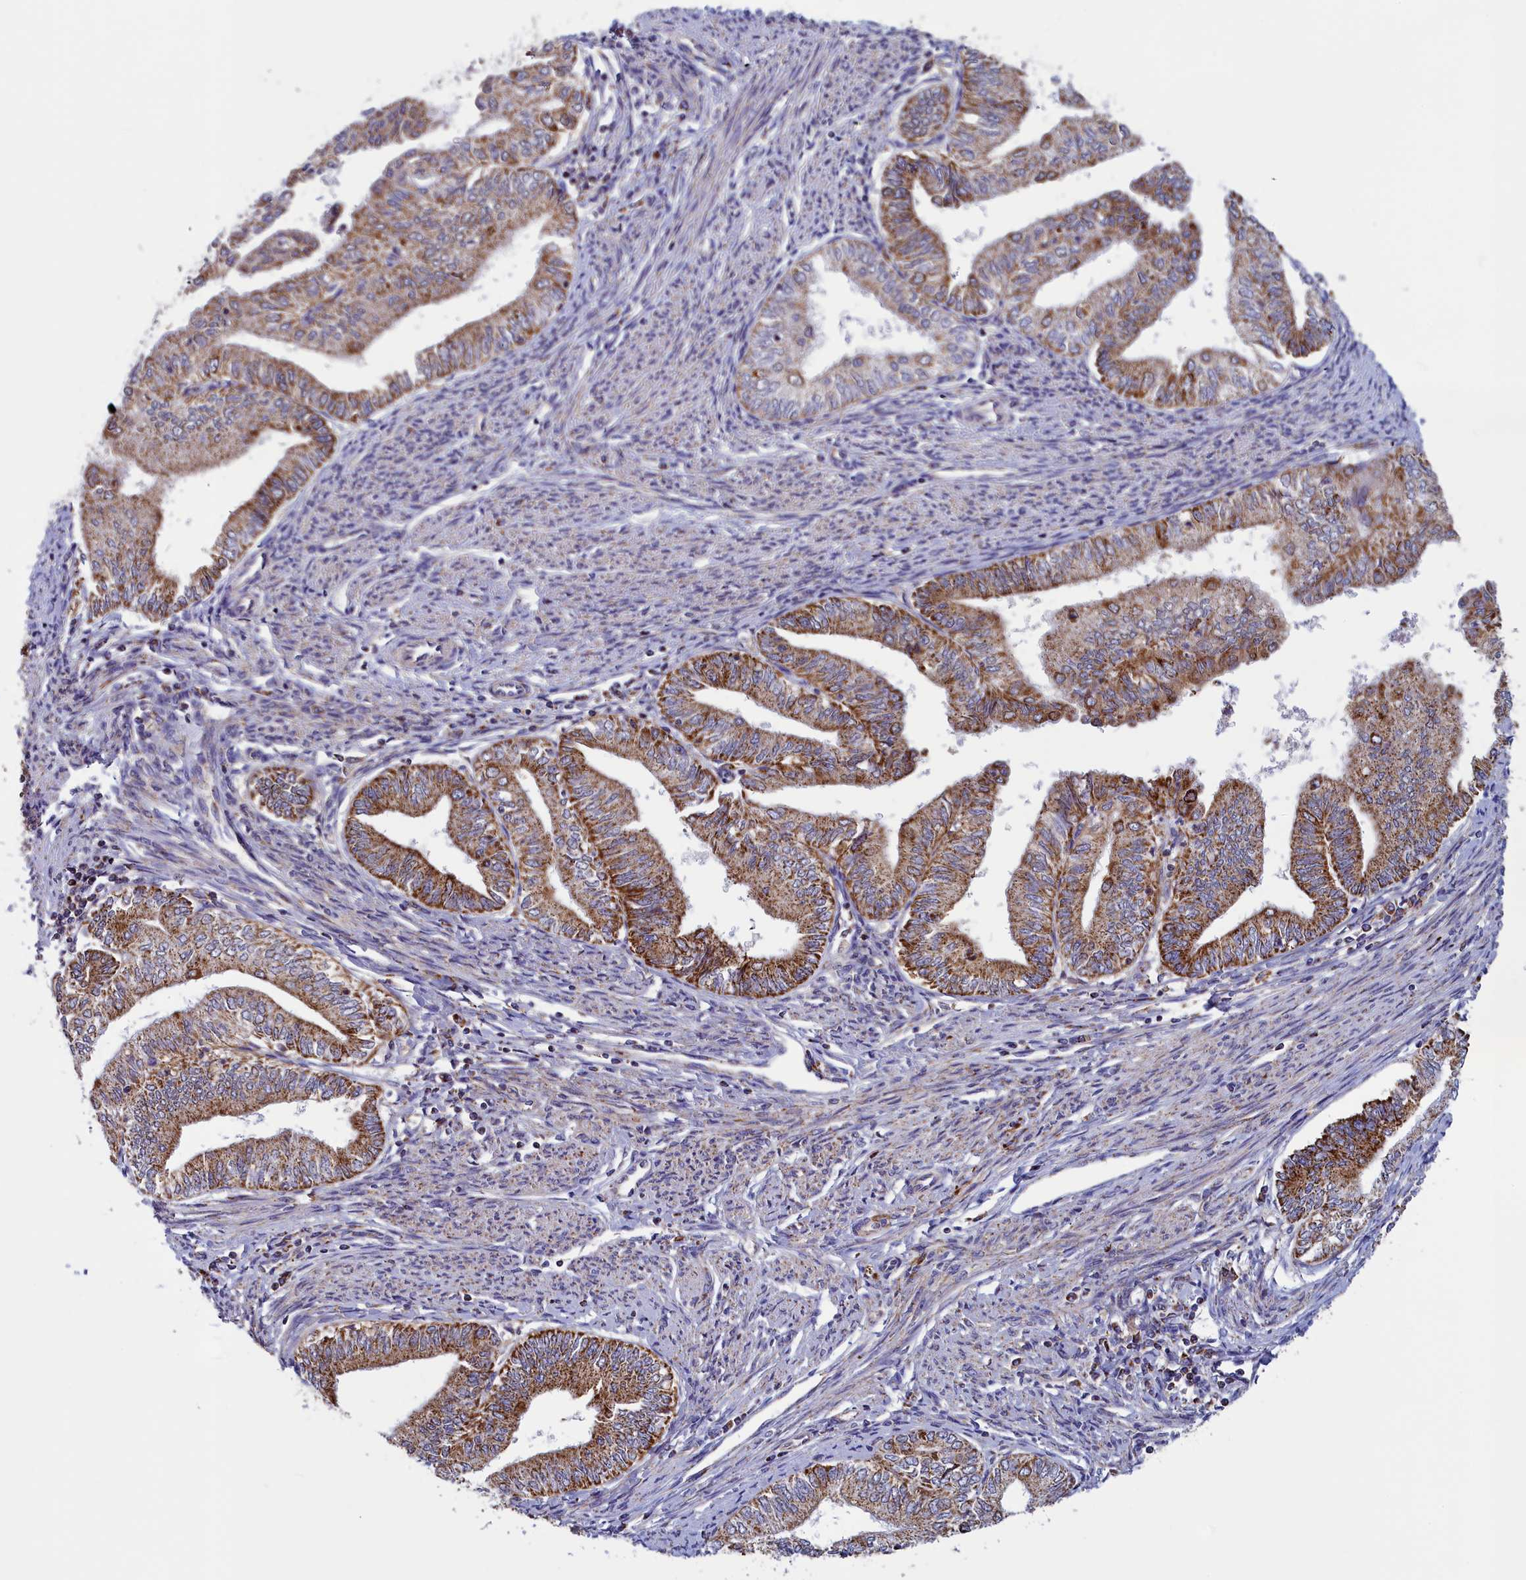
{"staining": {"intensity": "moderate", "quantity": ">75%", "location": "cytoplasmic/membranous"}, "tissue": "endometrial cancer", "cell_type": "Tumor cells", "image_type": "cancer", "snomed": [{"axis": "morphology", "description": "Adenocarcinoma, NOS"}, {"axis": "topography", "description": "Endometrium"}], "caption": "Endometrial adenocarcinoma tissue reveals moderate cytoplasmic/membranous staining in about >75% of tumor cells, visualized by immunohistochemistry.", "gene": "IFT122", "patient": {"sex": "female", "age": 66}}